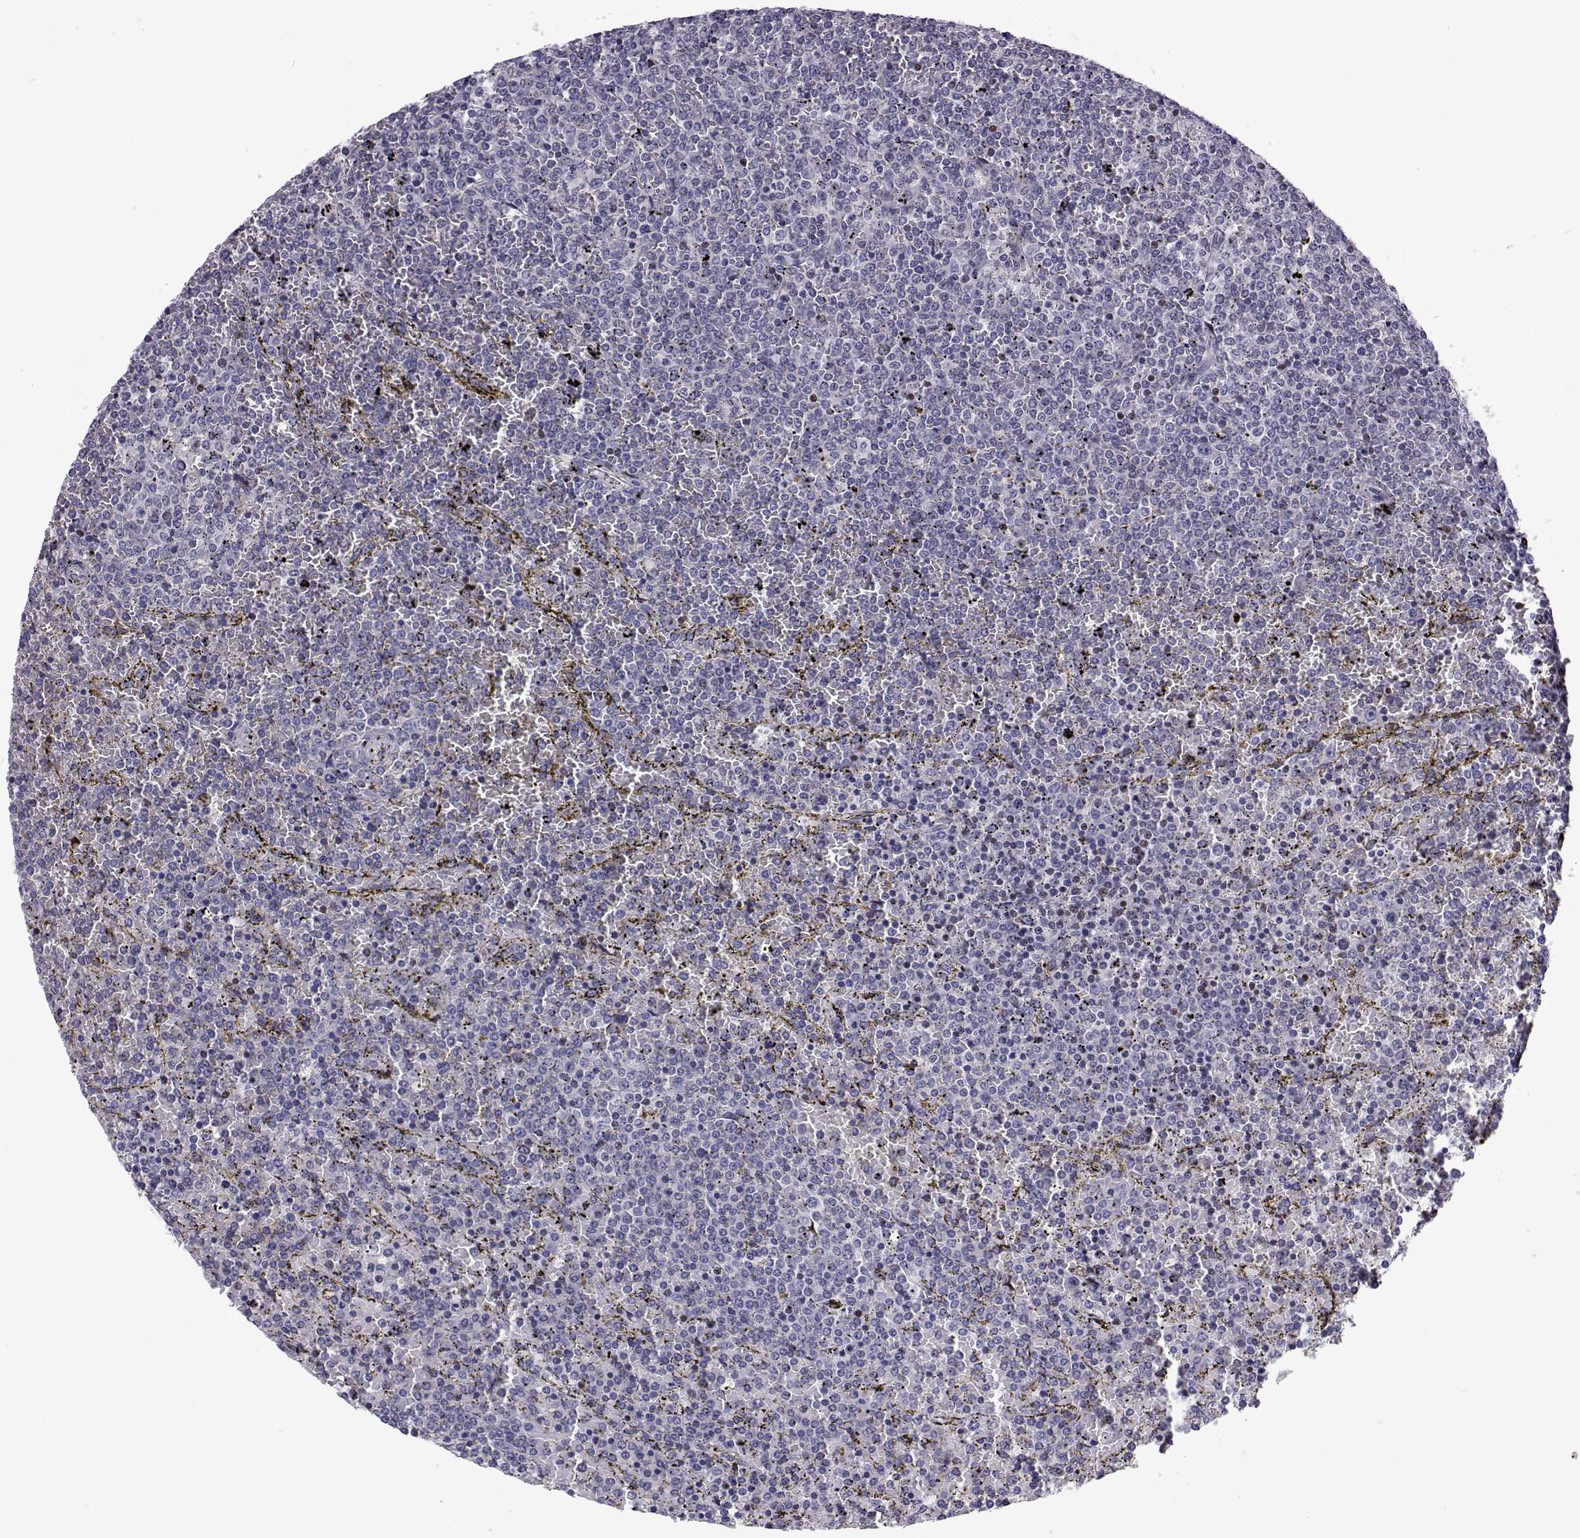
{"staining": {"intensity": "negative", "quantity": "none", "location": "none"}, "tissue": "lymphoma", "cell_type": "Tumor cells", "image_type": "cancer", "snomed": [{"axis": "morphology", "description": "Malignant lymphoma, non-Hodgkin's type, Low grade"}, {"axis": "topography", "description": "Spleen"}], "caption": "Immunohistochemical staining of low-grade malignant lymphoma, non-Hodgkin's type shows no significant expression in tumor cells. Nuclei are stained in blue.", "gene": "TCF15", "patient": {"sex": "female", "age": 77}}